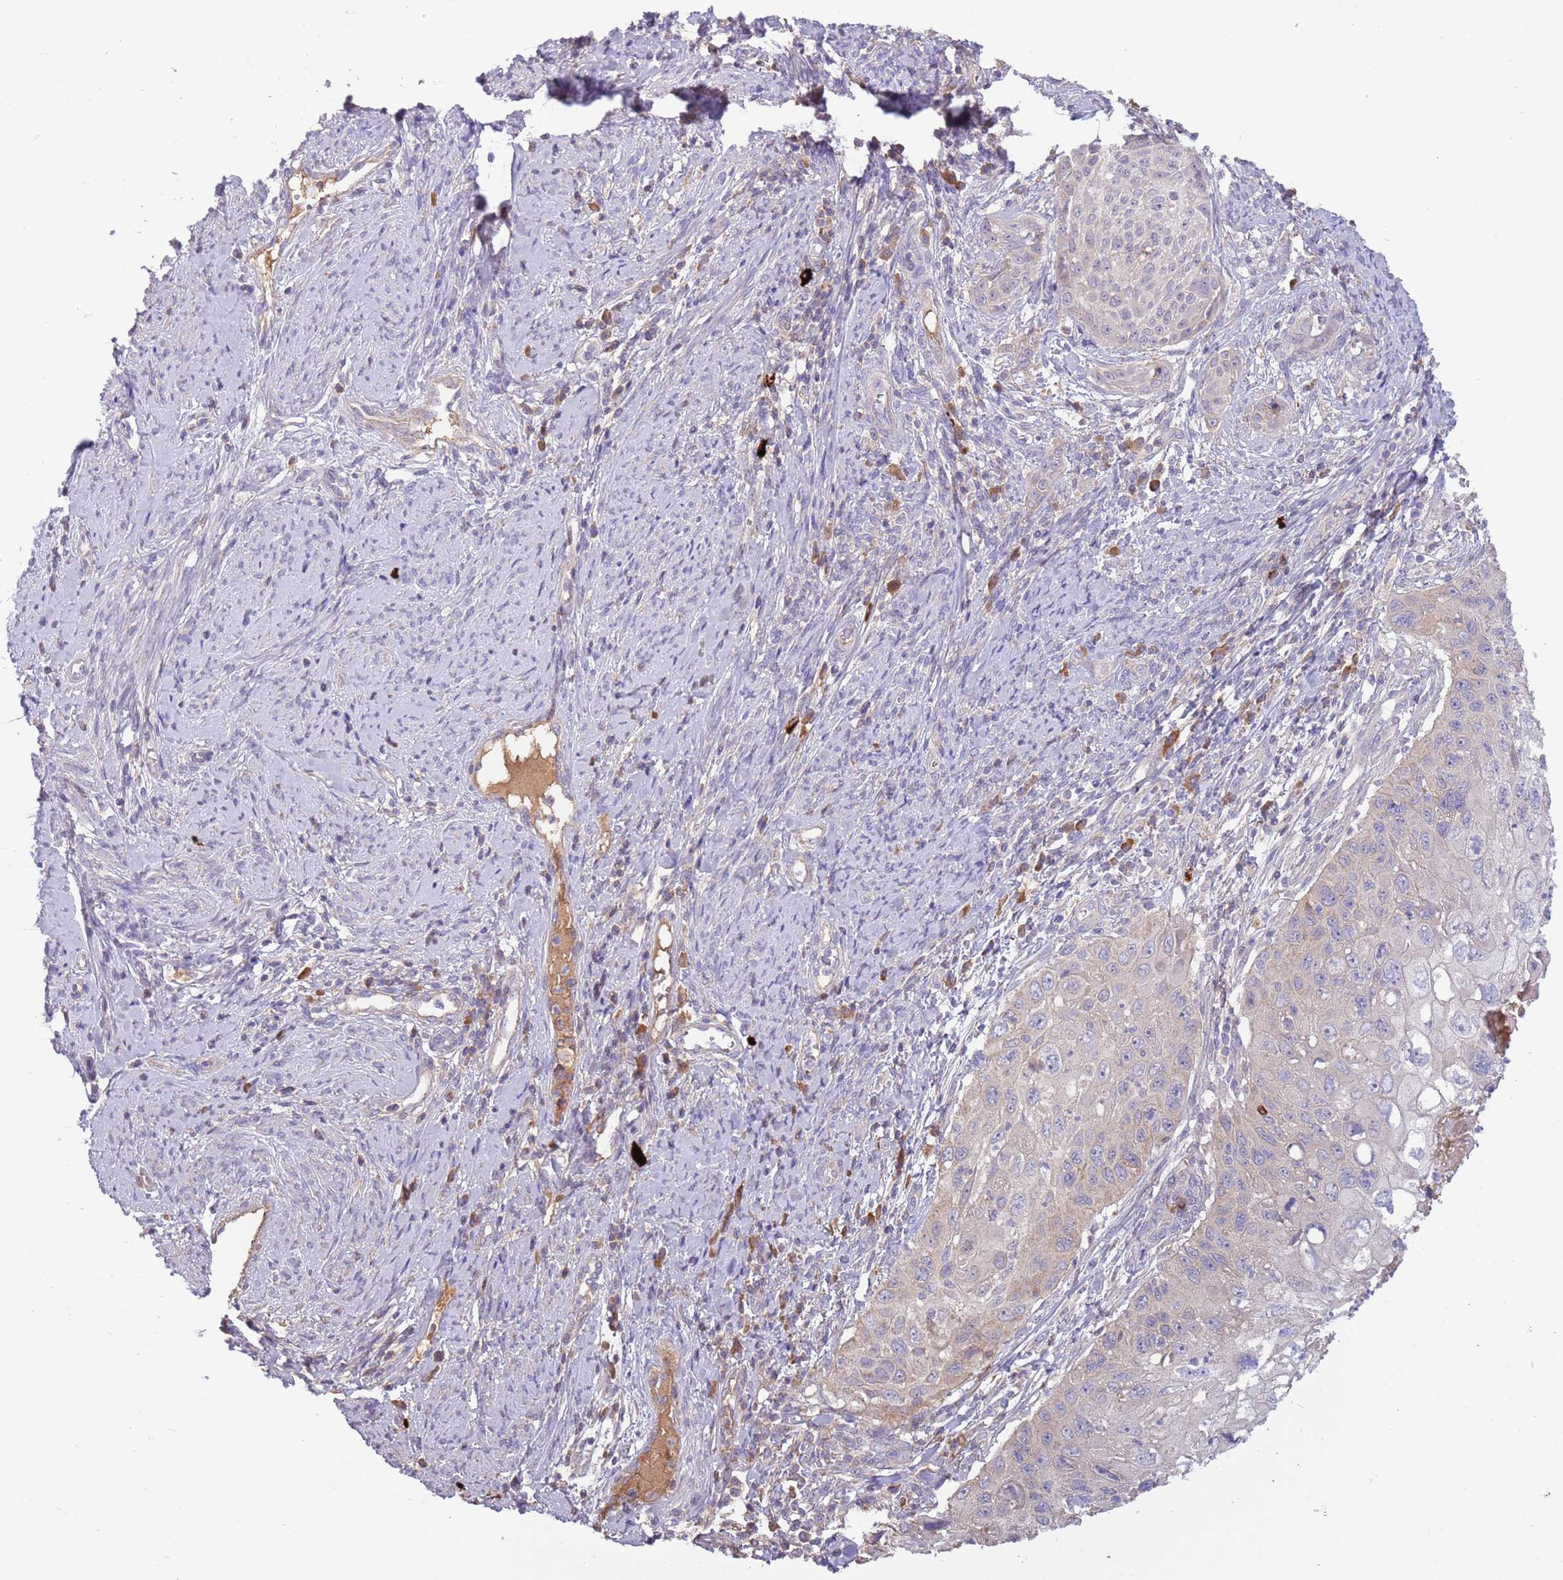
{"staining": {"intensity": "negative", "quantity": "none", "location": "none"}, "tissue": "cervical cancer", "cell_type": "Tumor cells", "image_type": "cancer", "snomed": [{"axis": "morphology", "description": "Squamous cell carcinoma, NOS"}, {"axis": "topography", "description": "Cervix"}], "caption": "Photomicrograph shows no significant protein staining in tumor cells of squamous cell carcinoma (cervical). (DAB (3,3'-diaminobenzidine) immunohistochemistry (IHC) with hematoxylin counter stain).", "gene": "TRMO", "patient": {"sex": "female", "age": 70}}